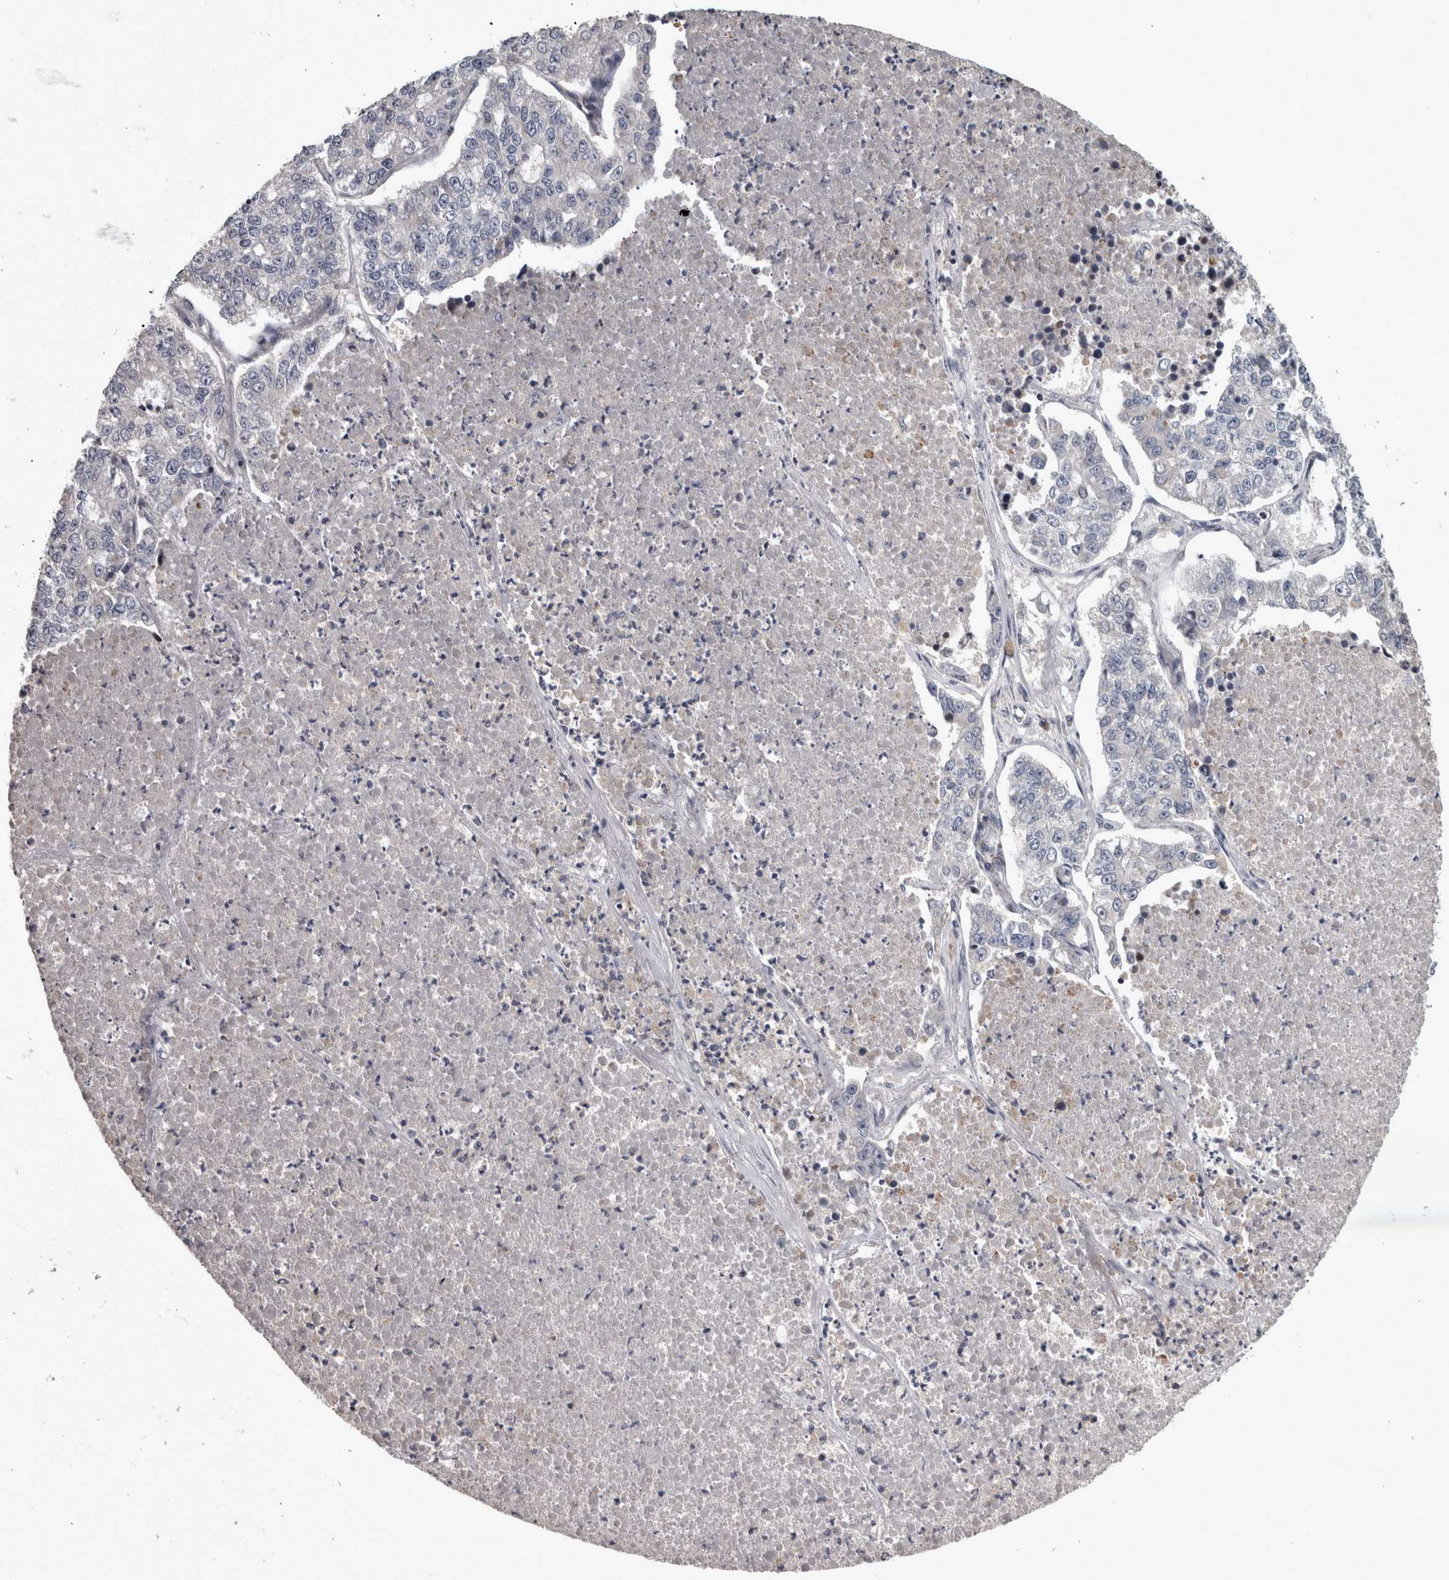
{"staining": {"intensity": "negative", "quantity": "none", "location": "none"}, "tissue": "lung cancer", "cell_type": "Tumor cells", "image_type": "cancer", "snomed": [{"axis": "morphology", "description": "Adenocarcinoma, NOS"}, {"axis": "topography", "description": "Lung"}], "caption": "This photomicrograph is of lung cancer stained with immunohistochemistry to label a protein in brown with the nuclei are counter-stained blue. There is no staining in tumor cells.", "gene": "DBT", "patient": {"sex": "male", "age": 49}}